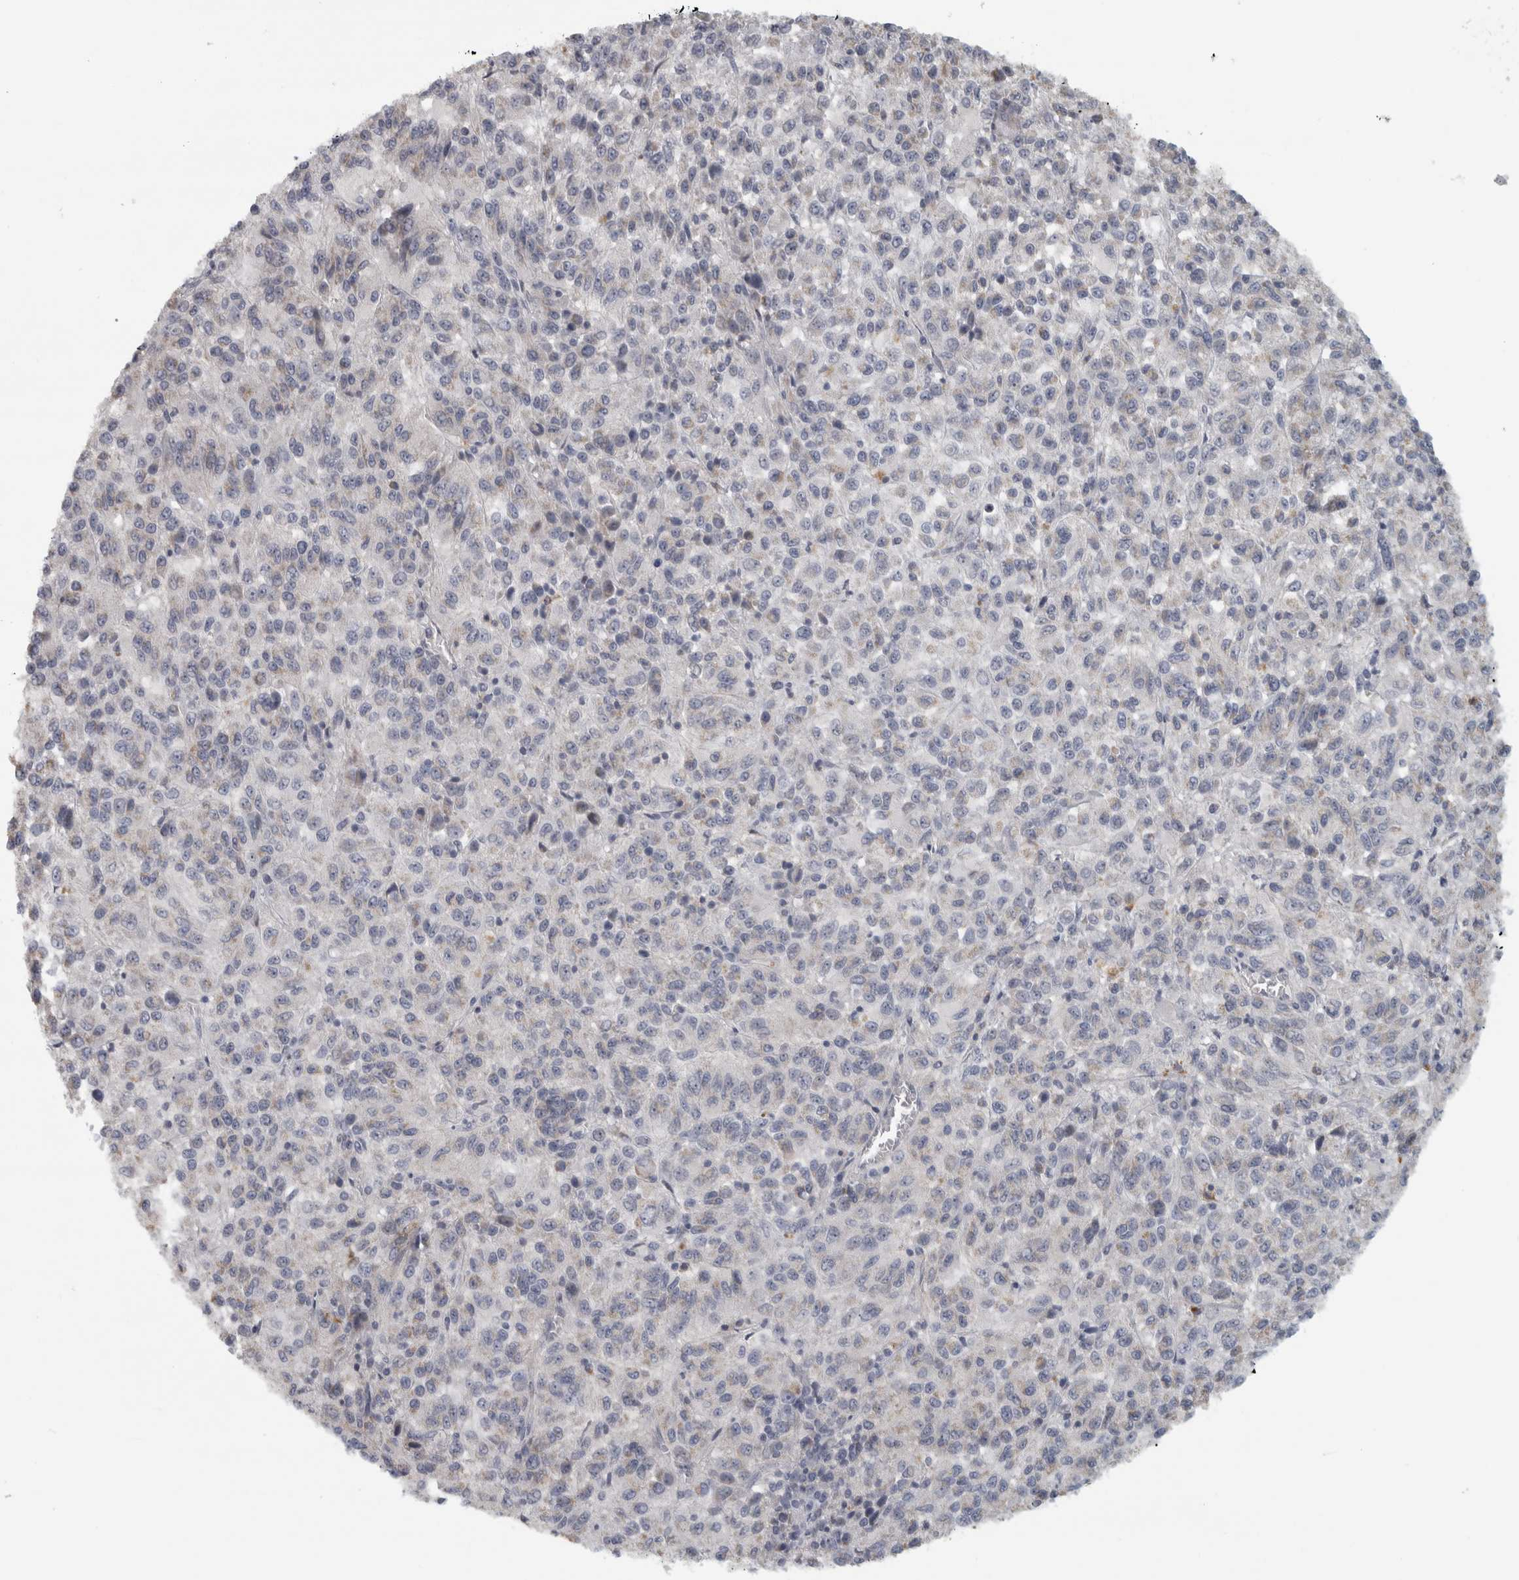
{"staining": {"intensity": "negative", "quantity": "none", "location": "none"}, "tissue": "melanoma", "cell_type": "Tumor cells", "image_type": "cancer", "snomed": [{"axis": "morphology", "description": "Malignant melanoma, Metastatic site"}, {"axis": "topography", "description": "Lung"}], "caption": "An immunohistochemistry micrograph of malignant melanoma (metastatic site) is shown. There is no staining in tumor cells of malignant melanoma (metastatic site).", "gene": "PTPRN2", "patient": {"sex": "male", "age": 64}}